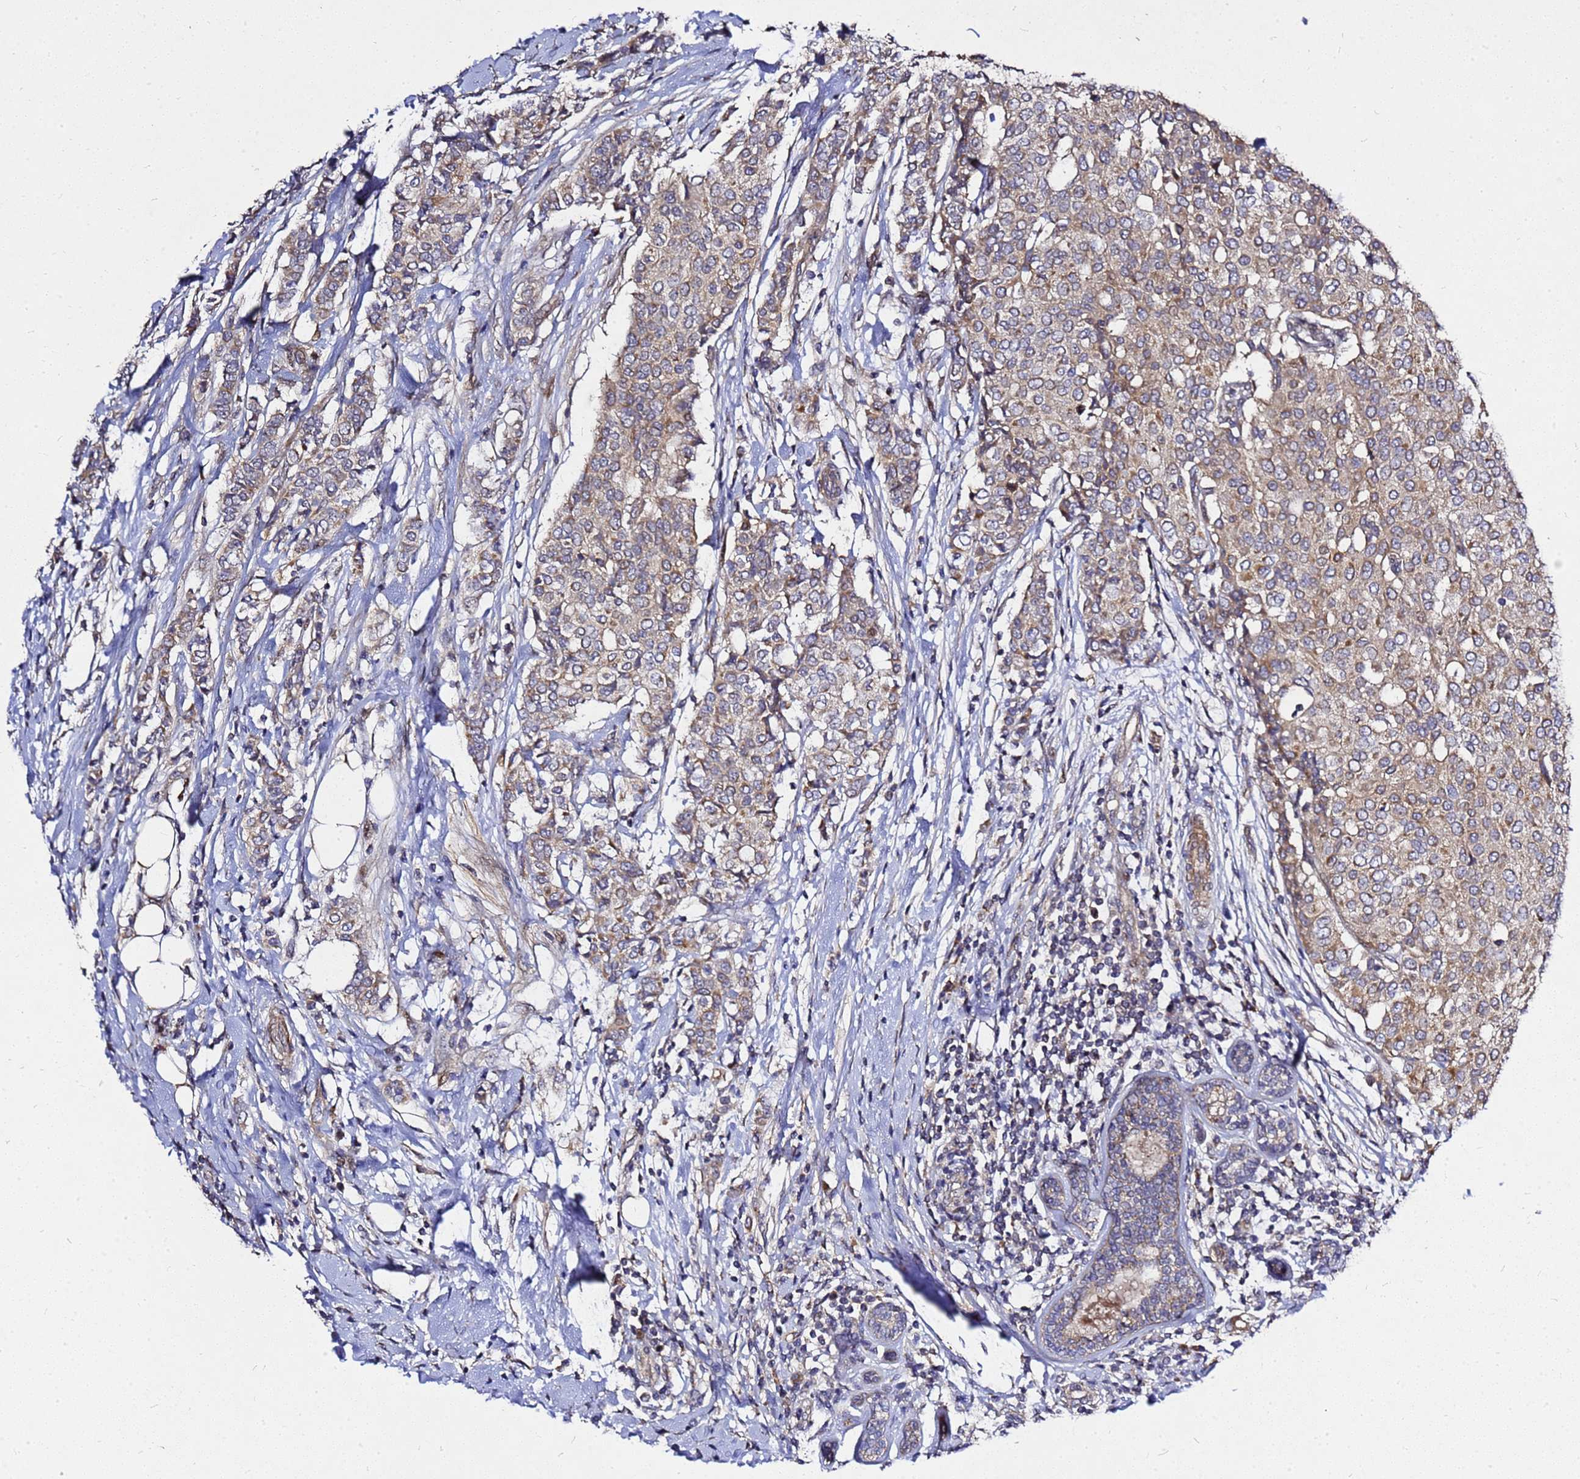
{"staining": {"intensity": "weak", "quantity": ">75%", "location": "cytoplasmic/membranous"}, "tissue": "breast cancer", "cell_type": "Tumor cells", "image_type": "cancer", "snomed": [{"axis": "morphology", "description": "Lobular carcinoma"}, {"axis": "topography", "description": "Breast"}], "caption": "Breast cancer stained with a protein marker displays weak staining in tumor cells.", "gene": "RSPRY1", "patient": {"sex": "female", "age": 51}}